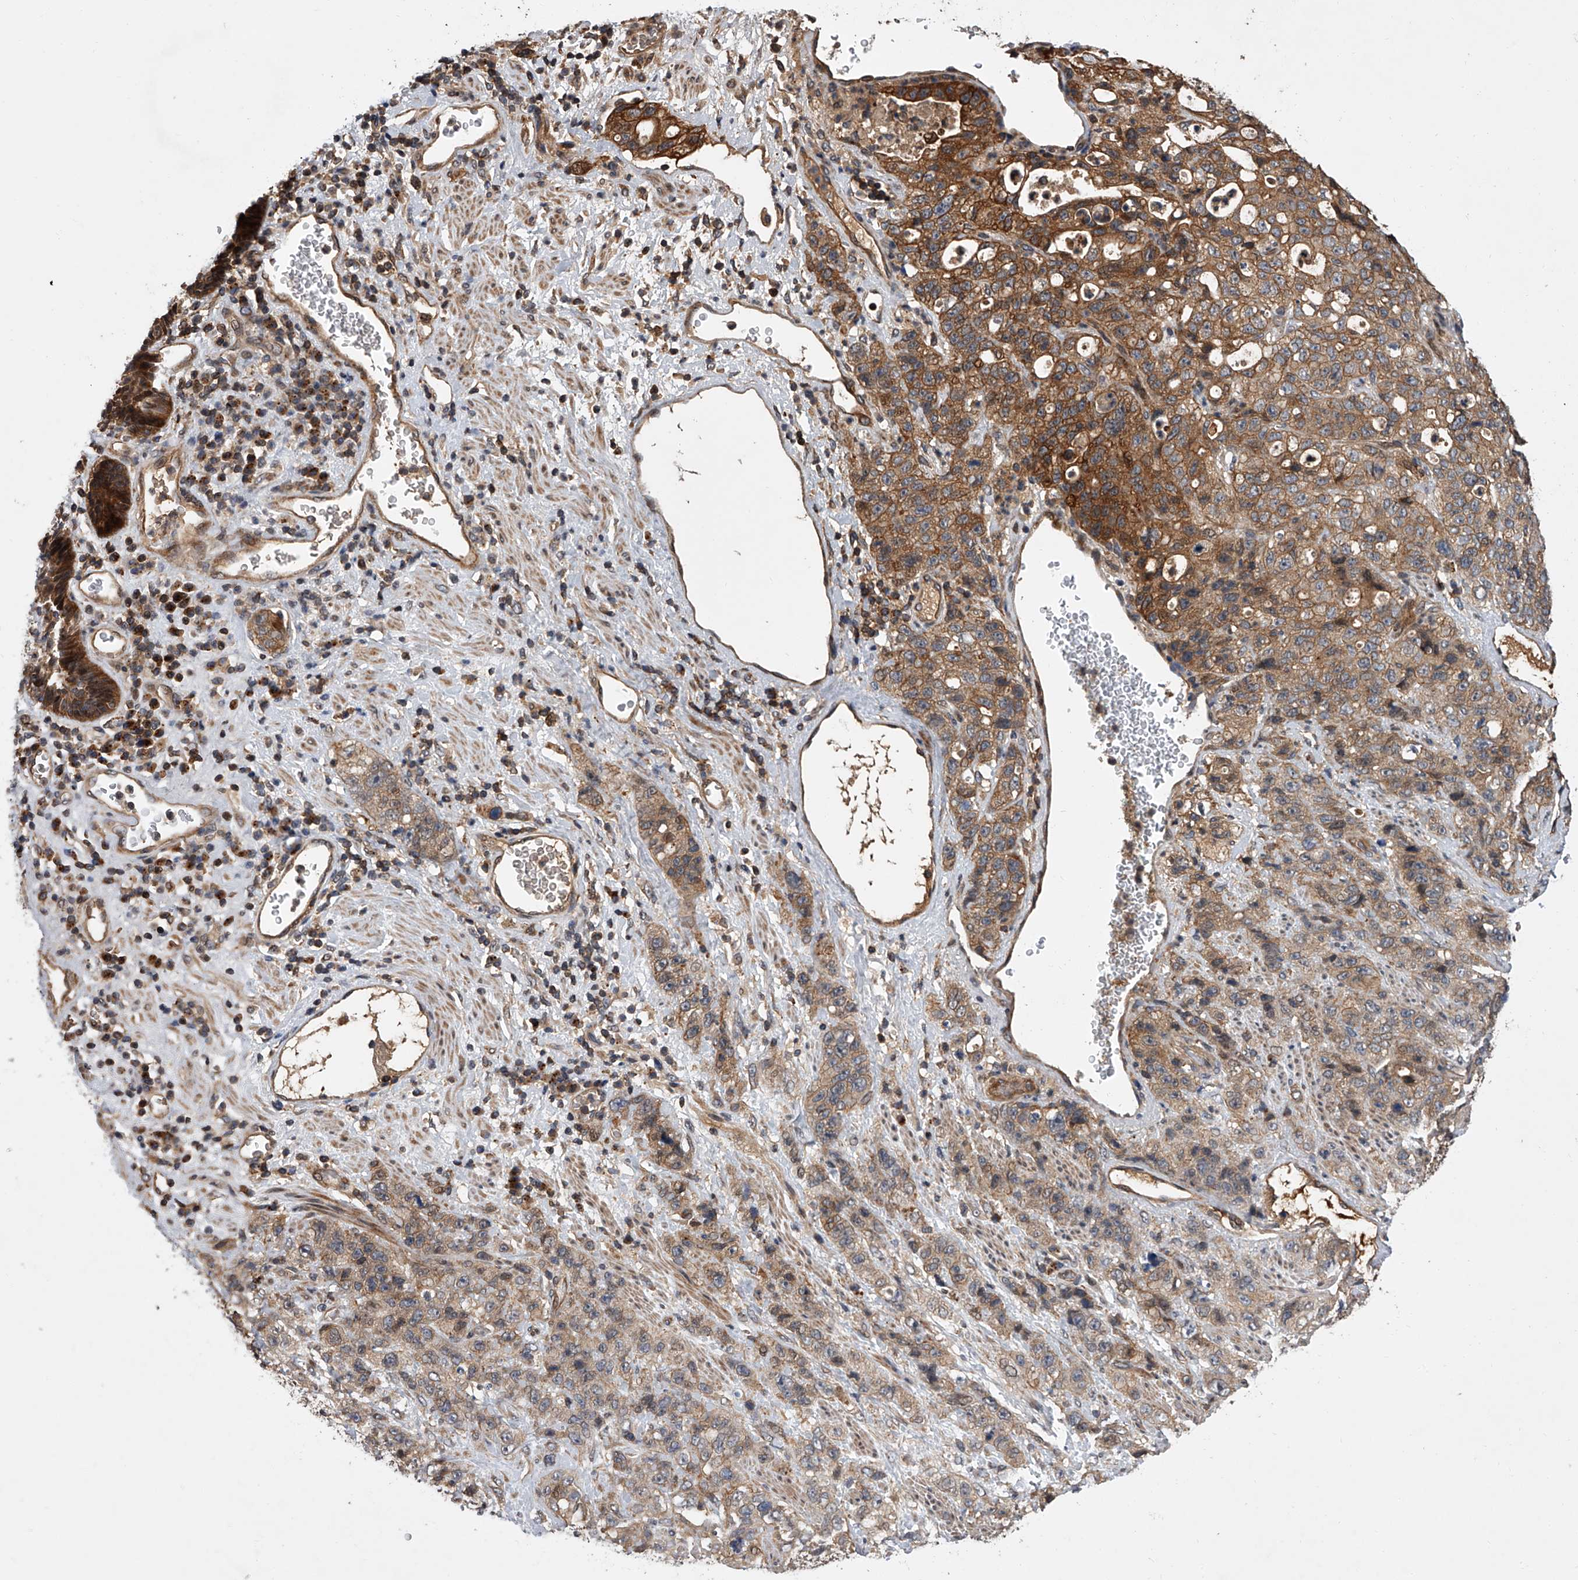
{"staining": {"intensity": "moderate", "quantity": ">75%", "location": "cytoplasmic/membranous"}, "tissue": "stomach cancer", "cell_type": "Tumor cells", "image_type": "cancer", "snomed": [{"axis": "morphology", "description": "Adenocarcinoma, NOS"}, {"axis": "topography", "description": "Stomach"}], "caption": "Stomach cancer stained for a protein reveals moderate cytoplasmic/membranous positivity in tumor cells.", "gene": "USP47", "patient": {"sex": "male", "age": 48}}